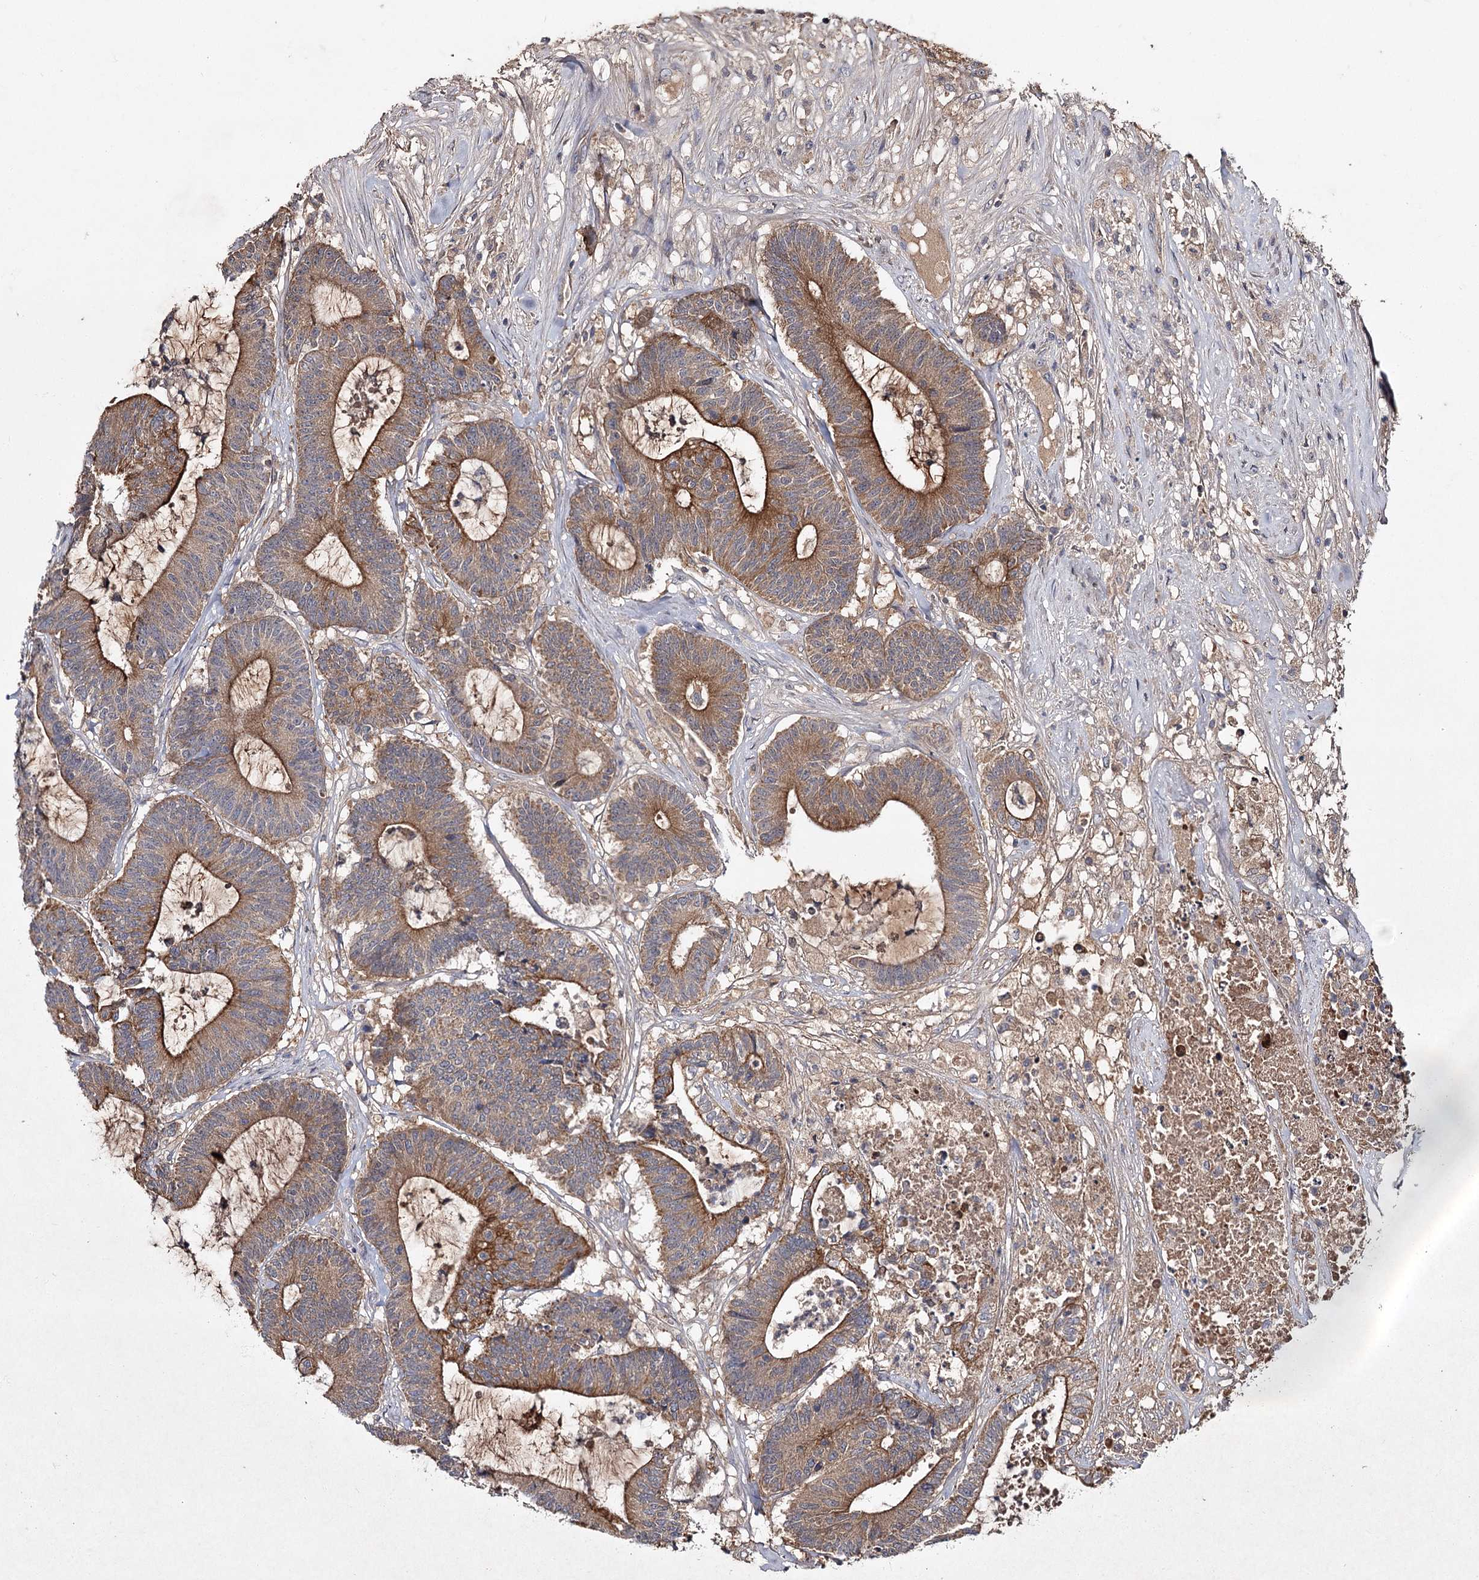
{"staining": {"intensity": "moderate", "quantity": ">75%", "location": "cytoplasmic/membranous"}, "tissue": "colorectal cancer", "cell_type": "Tumor cells", "image_type": "cancer", "snomed": [{"axis": "morphology", "description": "Adenocarcinoma, NOS"}, {"axis": "topography", "description": "Colon"}], "caption": "Moderate cytoplasmic/membranous positivity for a protein is identified in about >75% of tumor cells of adenocarcinoma (colorectal) using immunohistochemistry.", "gene": "MFN1", "patient": {"sex": "female", "age": 84}}